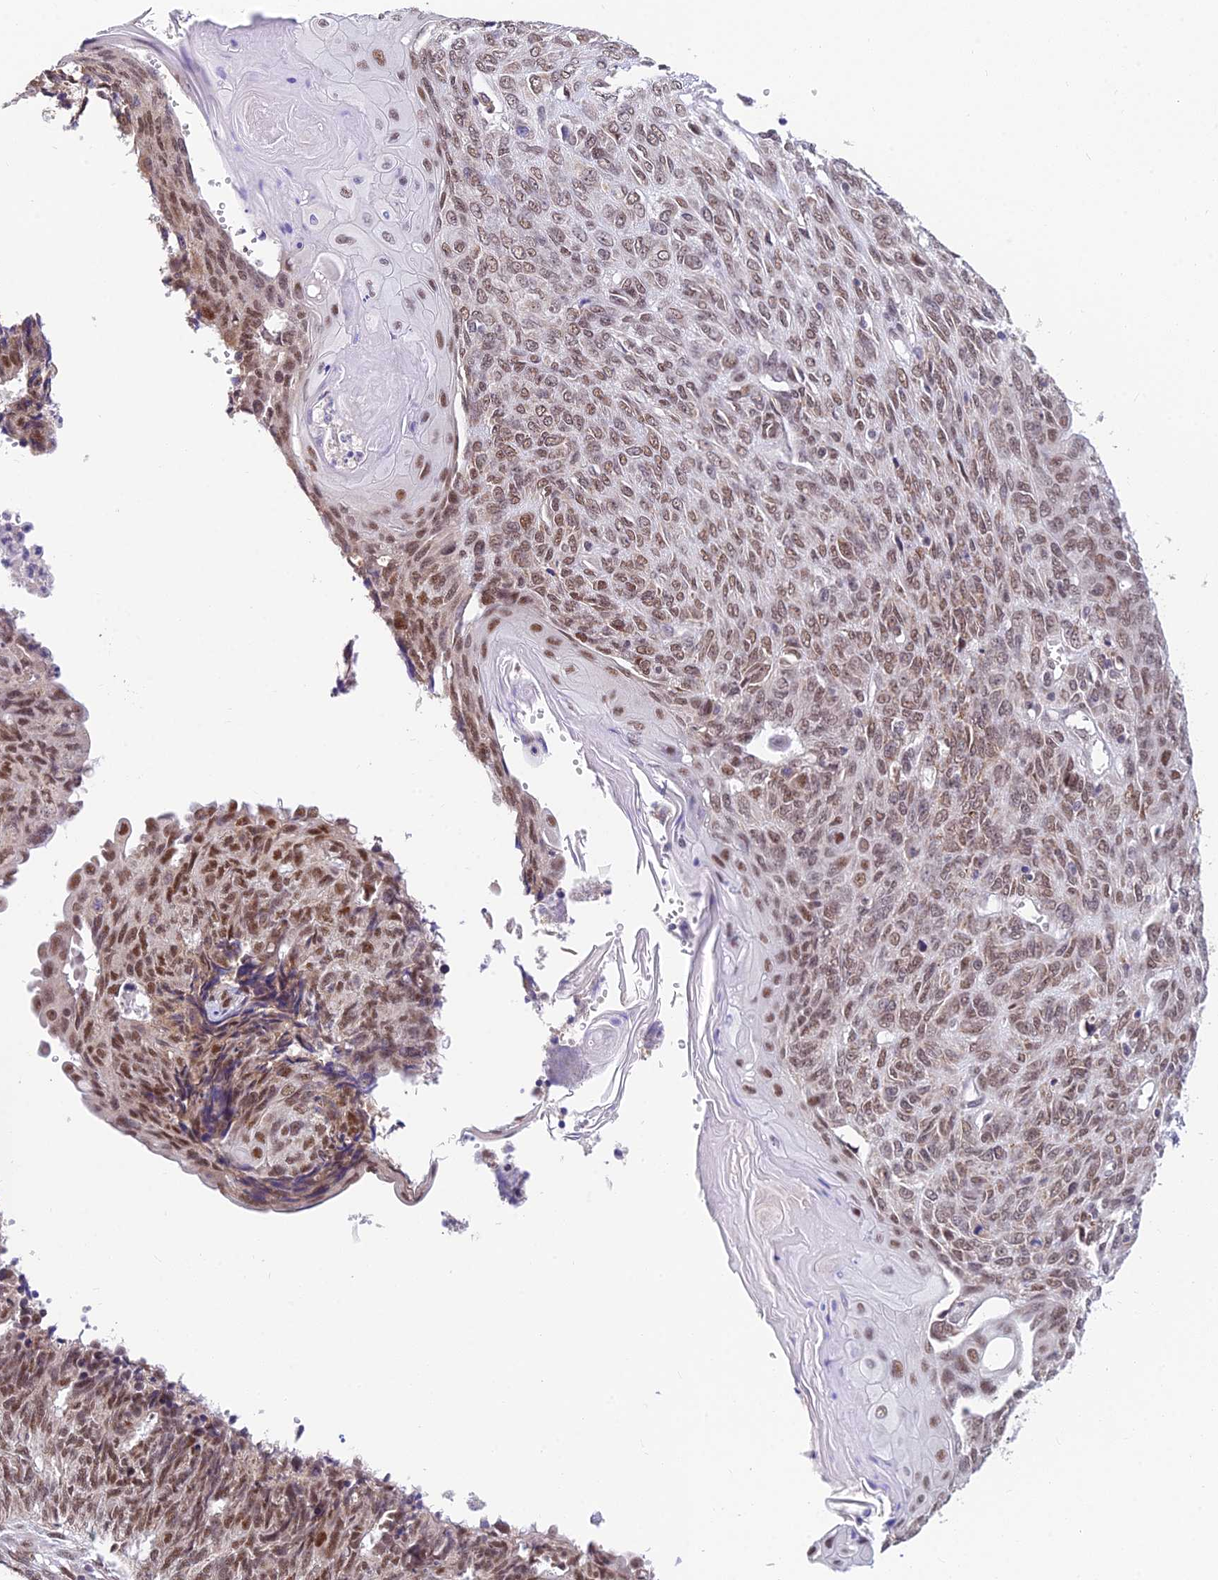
{"staining": {"intensity": "moderate", "quantity": ">75%", "location": "nuclear"}, "tissue": "endometrial cancer", "cell_type": "Tumor cells", "image_type": "cancer", "snomed": [{"axis": "morphology", "description": "Adenocarcinoma, NOS"}, {"axis": "topography", "description": "Endometrium"}], "caption": "Immunohistochemical staining of human adenocarcinoma (endometrial) demonstrates medium levels of moderate nuclear protein positivity in approximately >75% of tumor cells.", "gene": "C2orf49", "patient": {"sex": "female", "age": 32}}